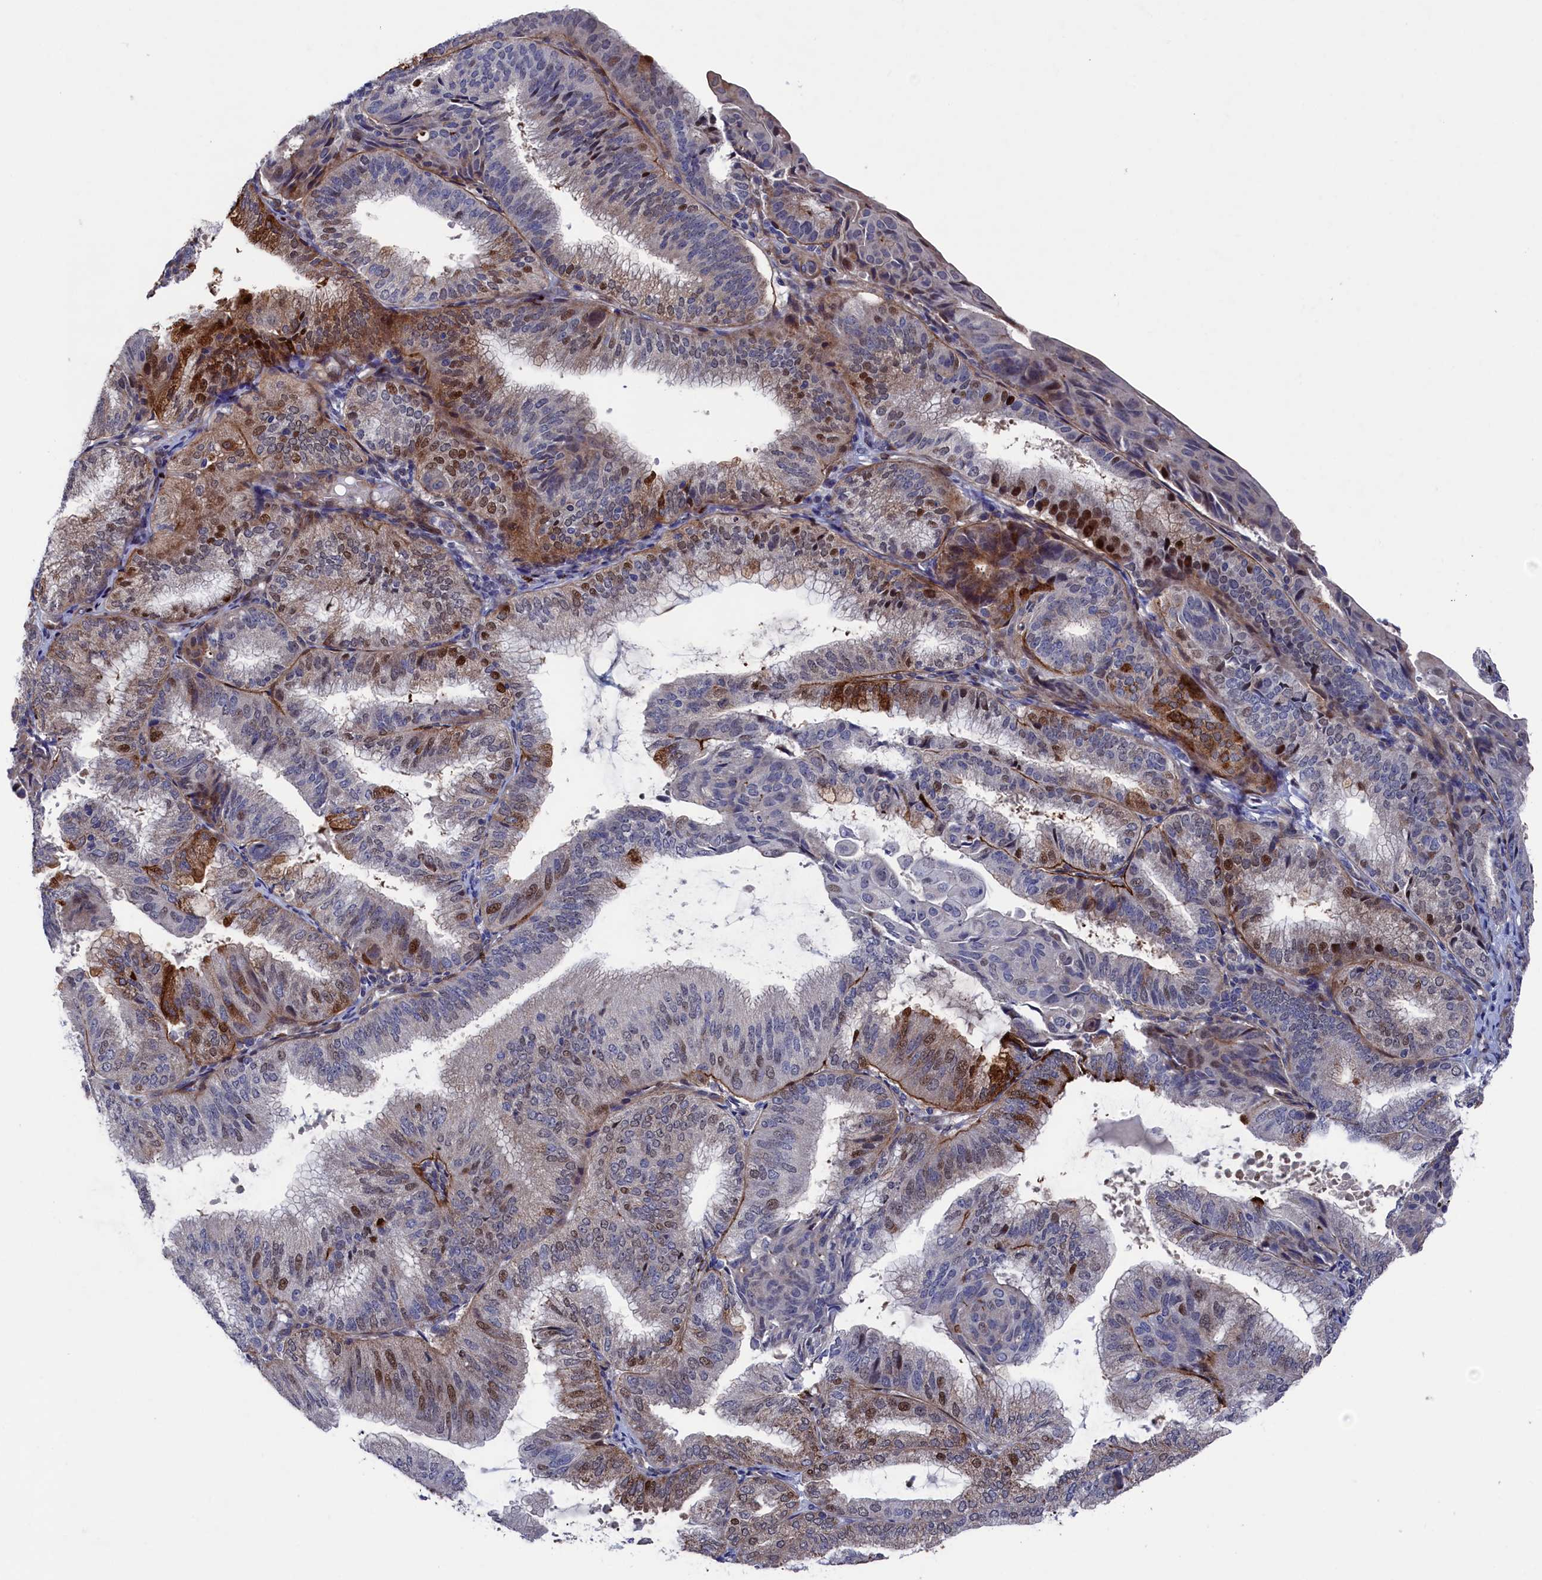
{"staining": {"intensity": "strong", "quantity": "25%-75%", "location": "cytoplasmic/membranous,nuclear"}, "tissue": "endometrial cancer", "cell_type": "Tumor cells", "image_type": "cancer", "snomed": [{"axis": "morphology", "description": "Adenocarcinoma, NOS"}, {"axis": "topography", "description": "Endometrium"}], "caption": "A high amount of strong cytoplasmic/membranous and nuclear expression is present in approximately 25%-75% of tumor cells in endometrial cancer (adenocarcinoma) tissue.", "gene": "ZNF891", "patient": {"sex": "female", "age": 49}}